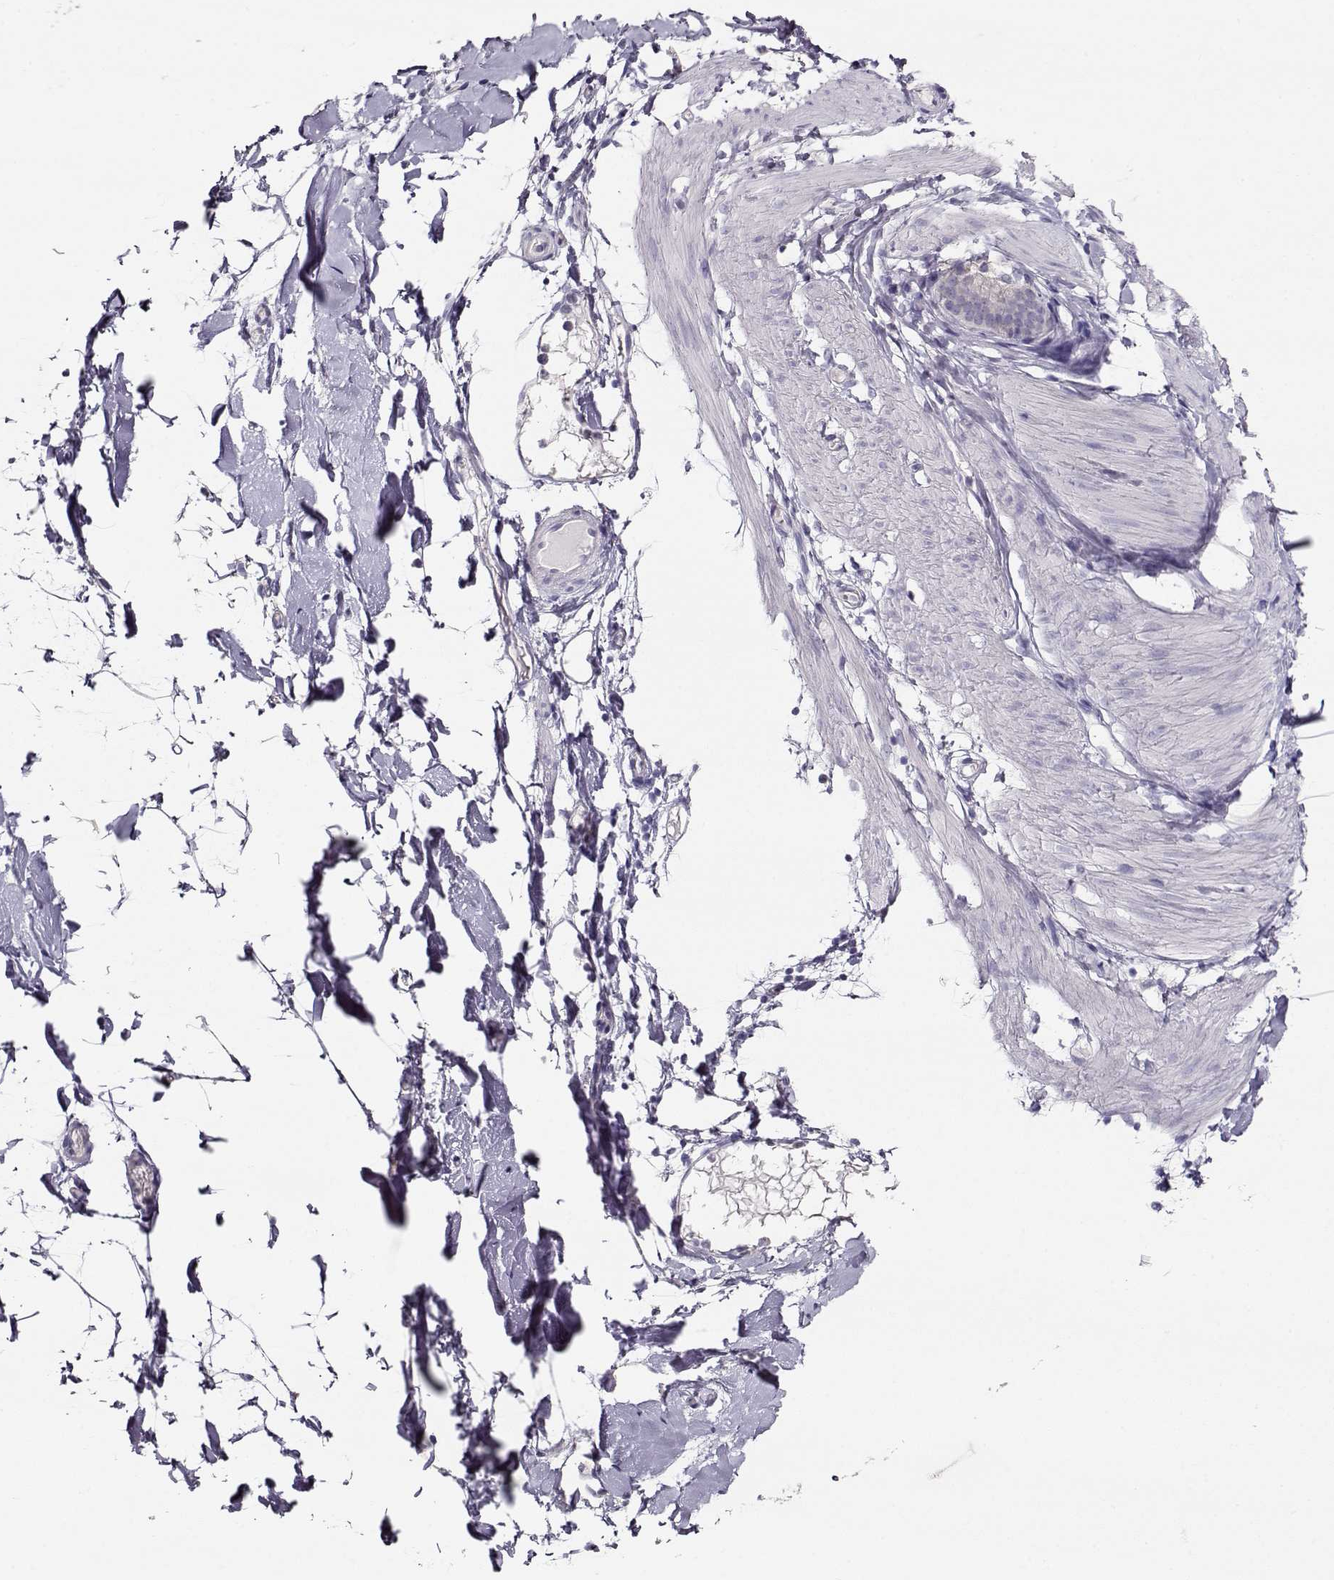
{"staining": {"intensity": "negative", "quantity": "none", "location": "none"}, "tissue": "adipose tissue", "cell_type": "Adipocytes", "image_type": "normal", "snomed": [{"axis": "morphology", "description": "Normal tissue, NOS"}, {"axis": "topography", "description": "Gallbladder"}, {"axis": "topography", "description": "Peripheral nerve tissue"}], "caption": "IHC photomicrograph of normal adipose tissue: adipose tissue stained with DAB shows no significant protein expression in adipocytes.", "gene": "NDRG4", "patient": {"sex": "female", "age": 45}}